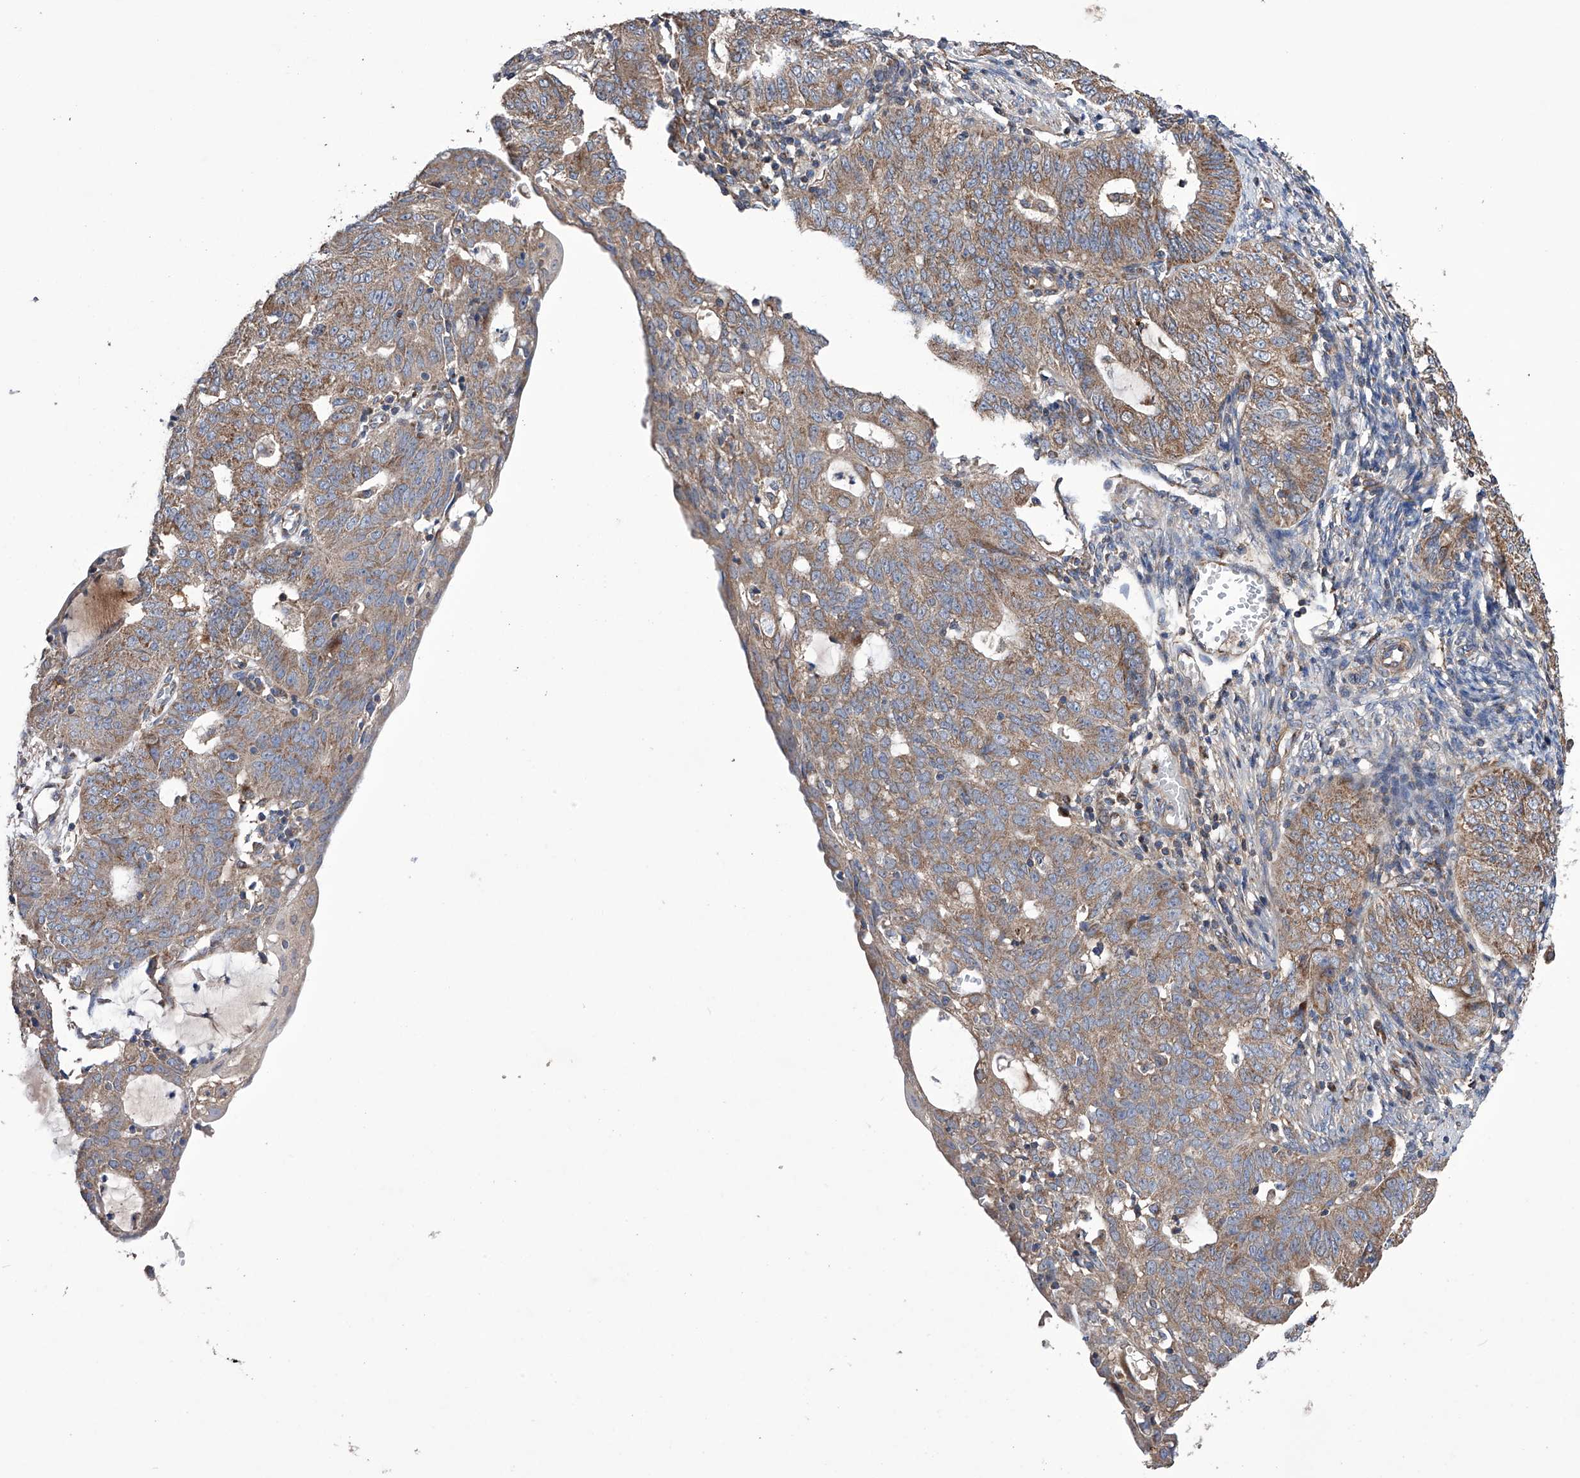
{"staining": {"intensity": "moderate", "quantity": ">75%", "location": "cytoplasmic/membranous"}, "tissue": "endometrial cancer", "cell_type": "Tumor cells", "image_type": "cancer", "snomed": [{"axis": "morphology", "description": "Adenocarcinoma, NOS"}, {"axis": "topography", "description": "Endometrium"}], "caption": "Endometrial cancer (adenocarcinoma) was stained to show a protein in brown. There is medium levels of moderate cytoplasmic/membranous expression in about >75% of tumor cells. (DAB (3,3'-diaminobenzidine) = brown stain, brightfield microscopy at high magnification).", "gene": "EFCAB2", "patient": {"sex": "female", "age": 32}}